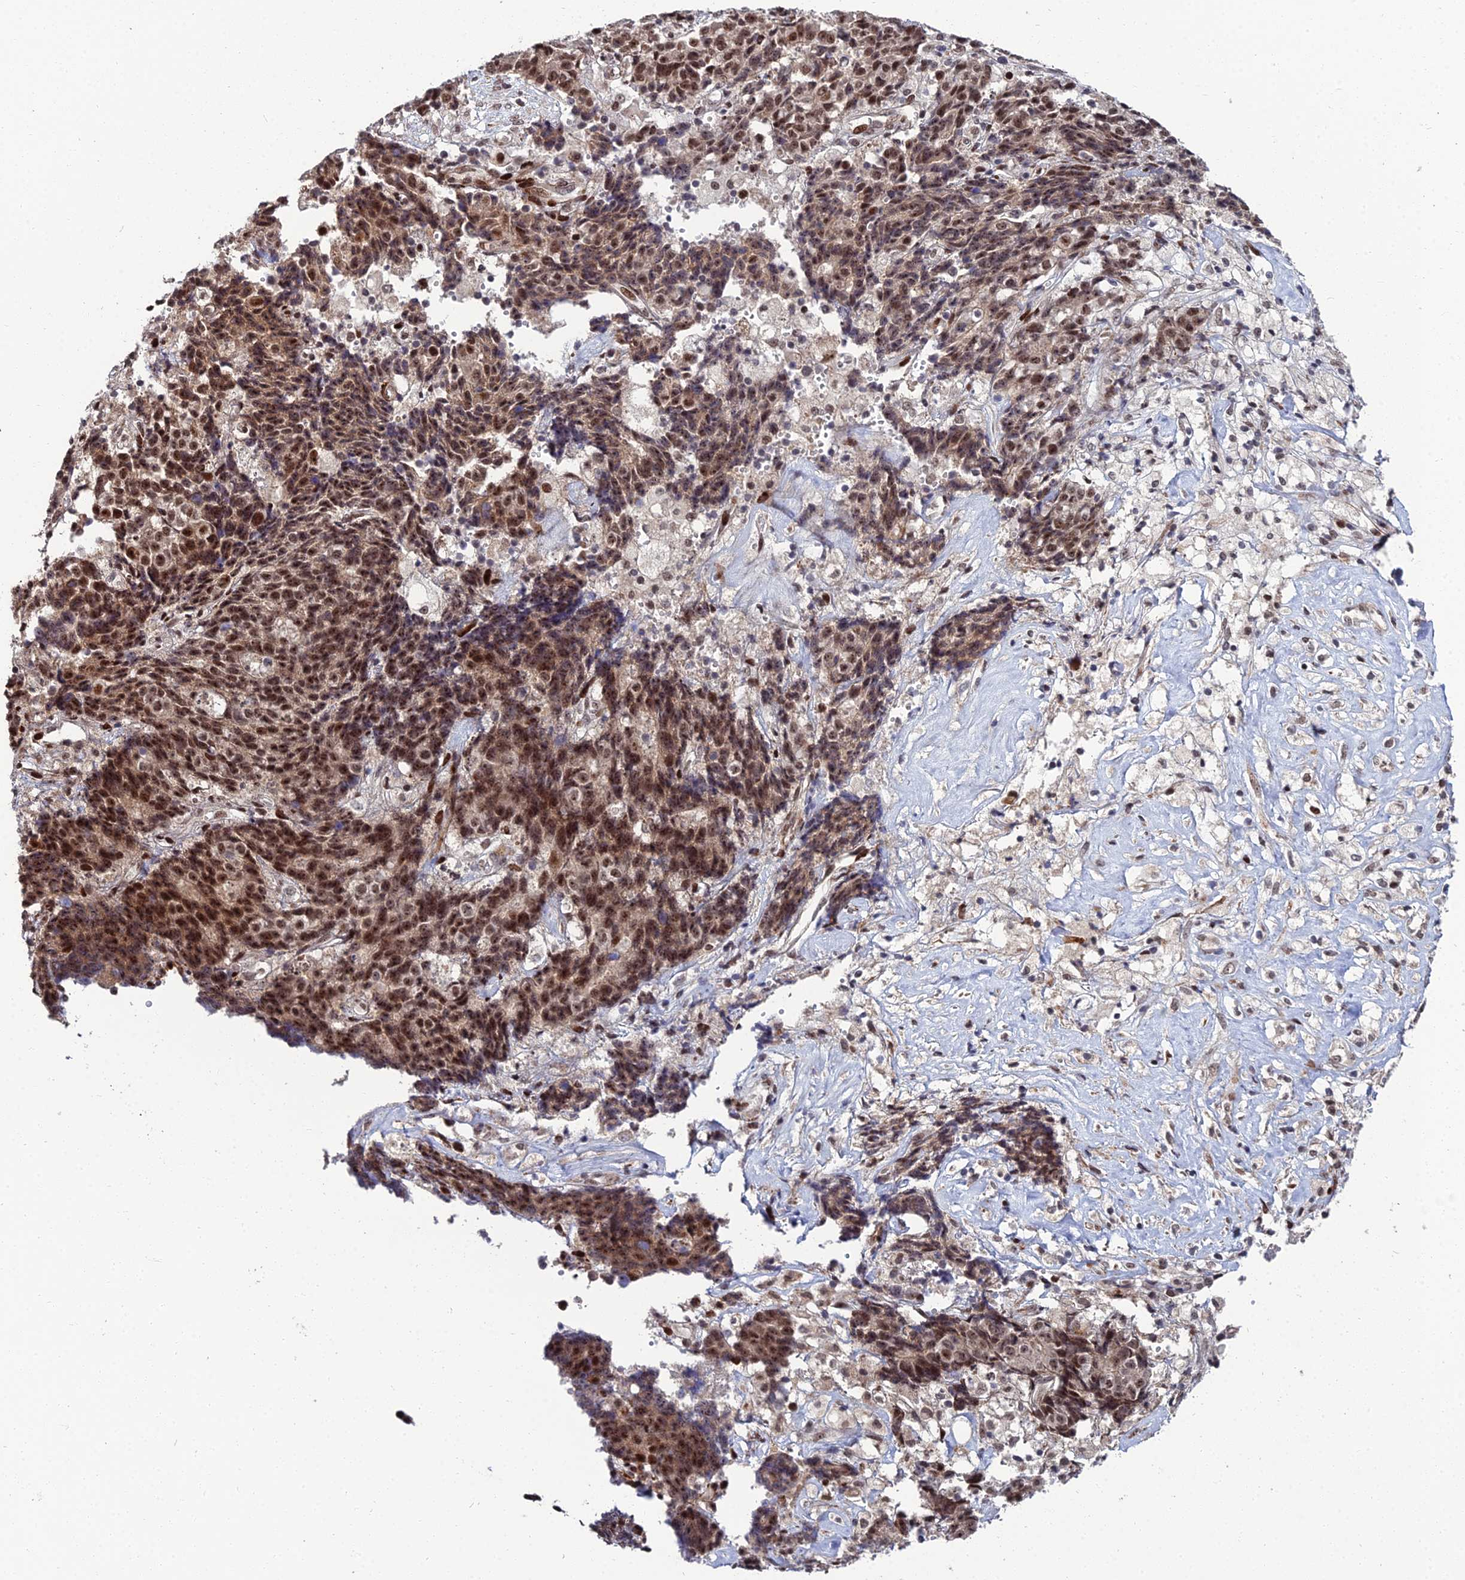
{"staining": {"intensity": "moderate", "quantity": ">75%", "location": "cytoplasmic/membranous,nuclear"}, "tissue": "ovarian cancer", "cell_type": "Tumor cells", "image_type": "cancer", "snomed": [{"axis": "morphology", "description": "Carcinoma, endometroid"}, {"axis": "topography", "description": "Ovary"}], "caption": "Brown immunohistochemical staining in human ovarian cancer (endometroid carcinoma) displays moderate cytoplasmic/membranous and nuclear staining in about >75% of tumor cells.", "gene": "ZNF668", "patient": {"sex": "female", "age": 42}}